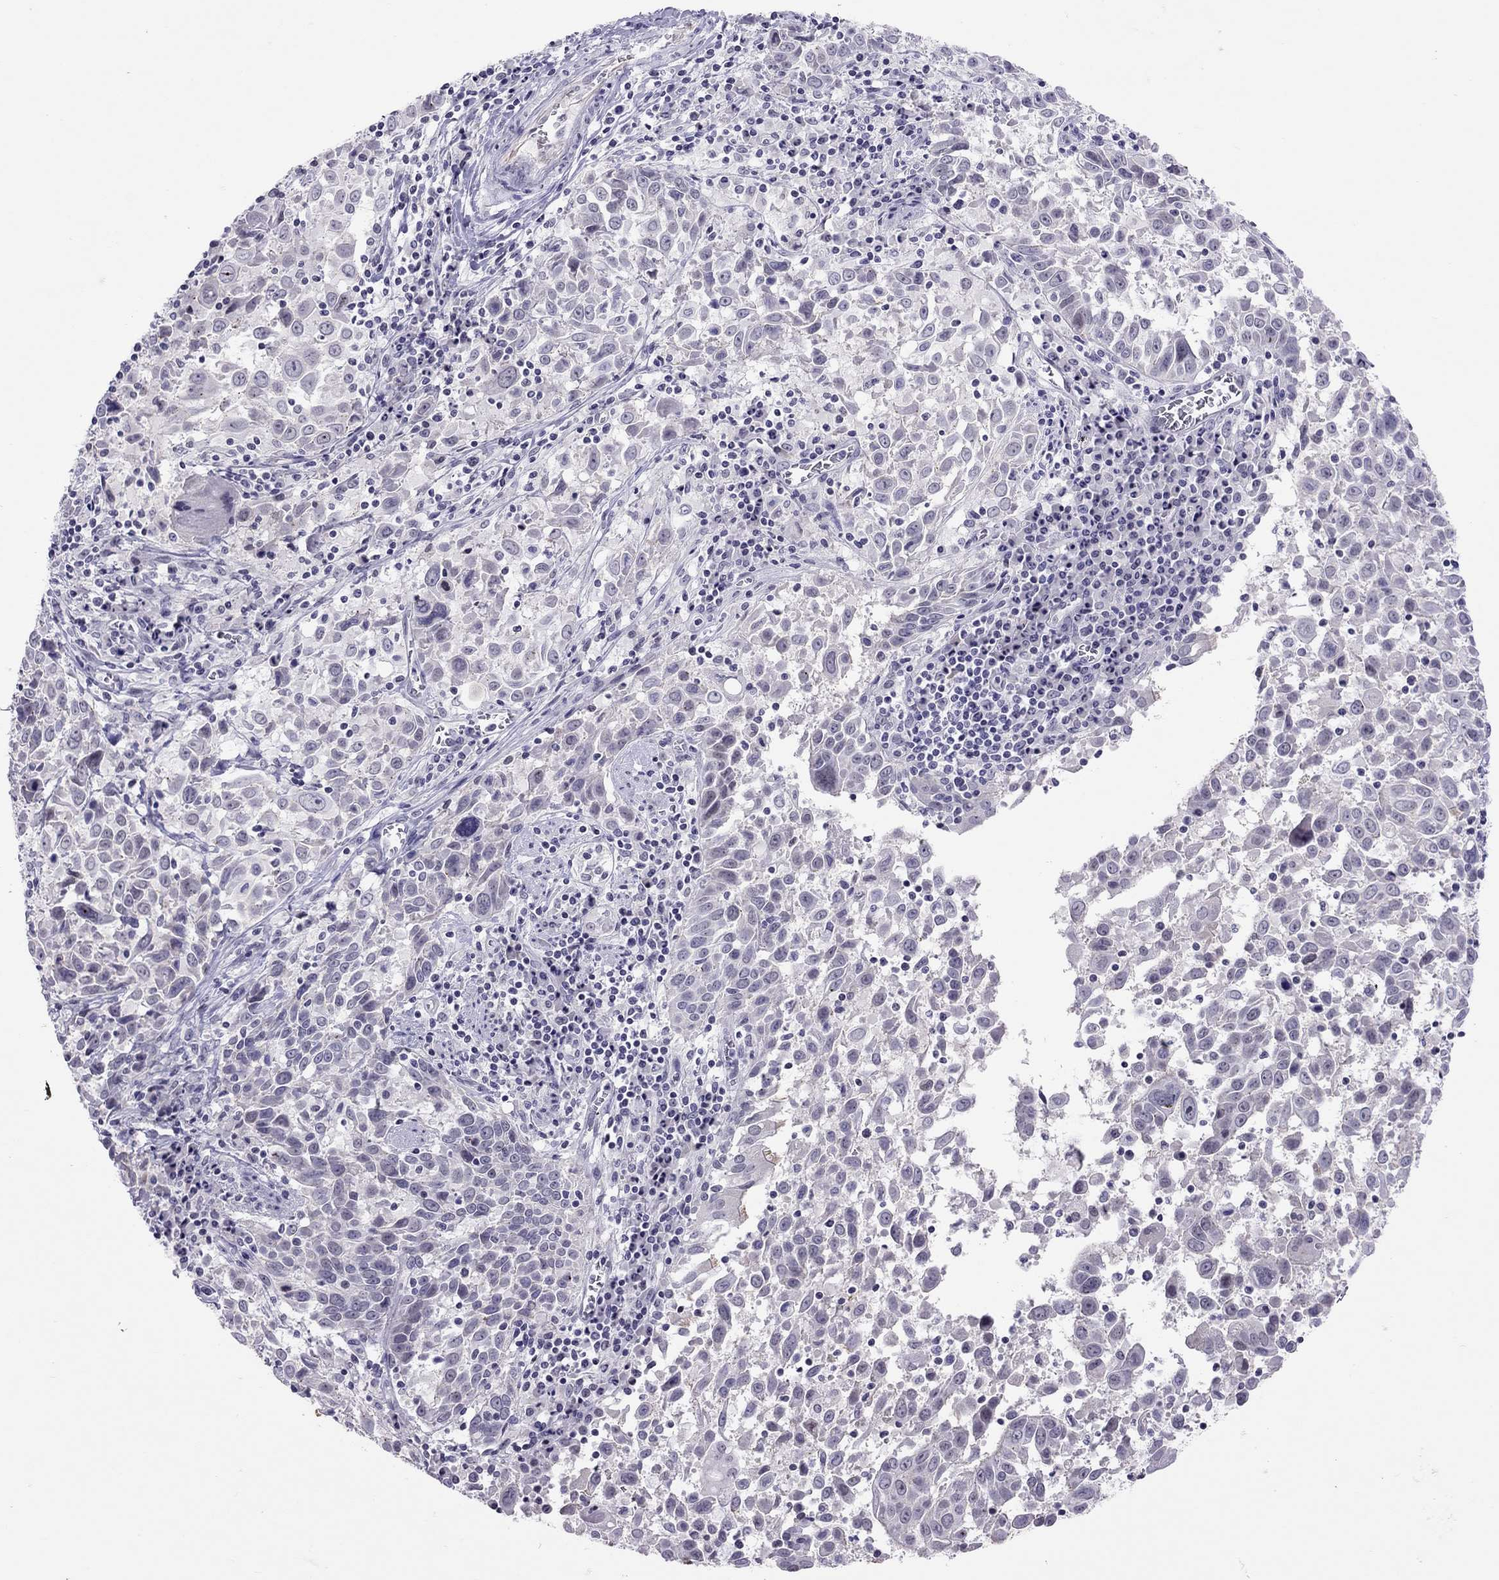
{"staining": {"intensity": "negative", "quantity": "none", "location": "none"}, "tissue": "lung cancer", "cell_type": "Tumor cells", "image_type": "cancer", "snomed": [{"axis": "morphology", "description": "Squamous cell carcinoma, NOS"}, {"axis": "topography", "description": "Lung"}], "caption": "An IHC photomicrograph of lung squamous cell carcinoma is shown. There is no staining in tumor cells of lung squamous cell carcinoma.", "gene": "JHY", "patient": {"sex": "male", "age": 57}}